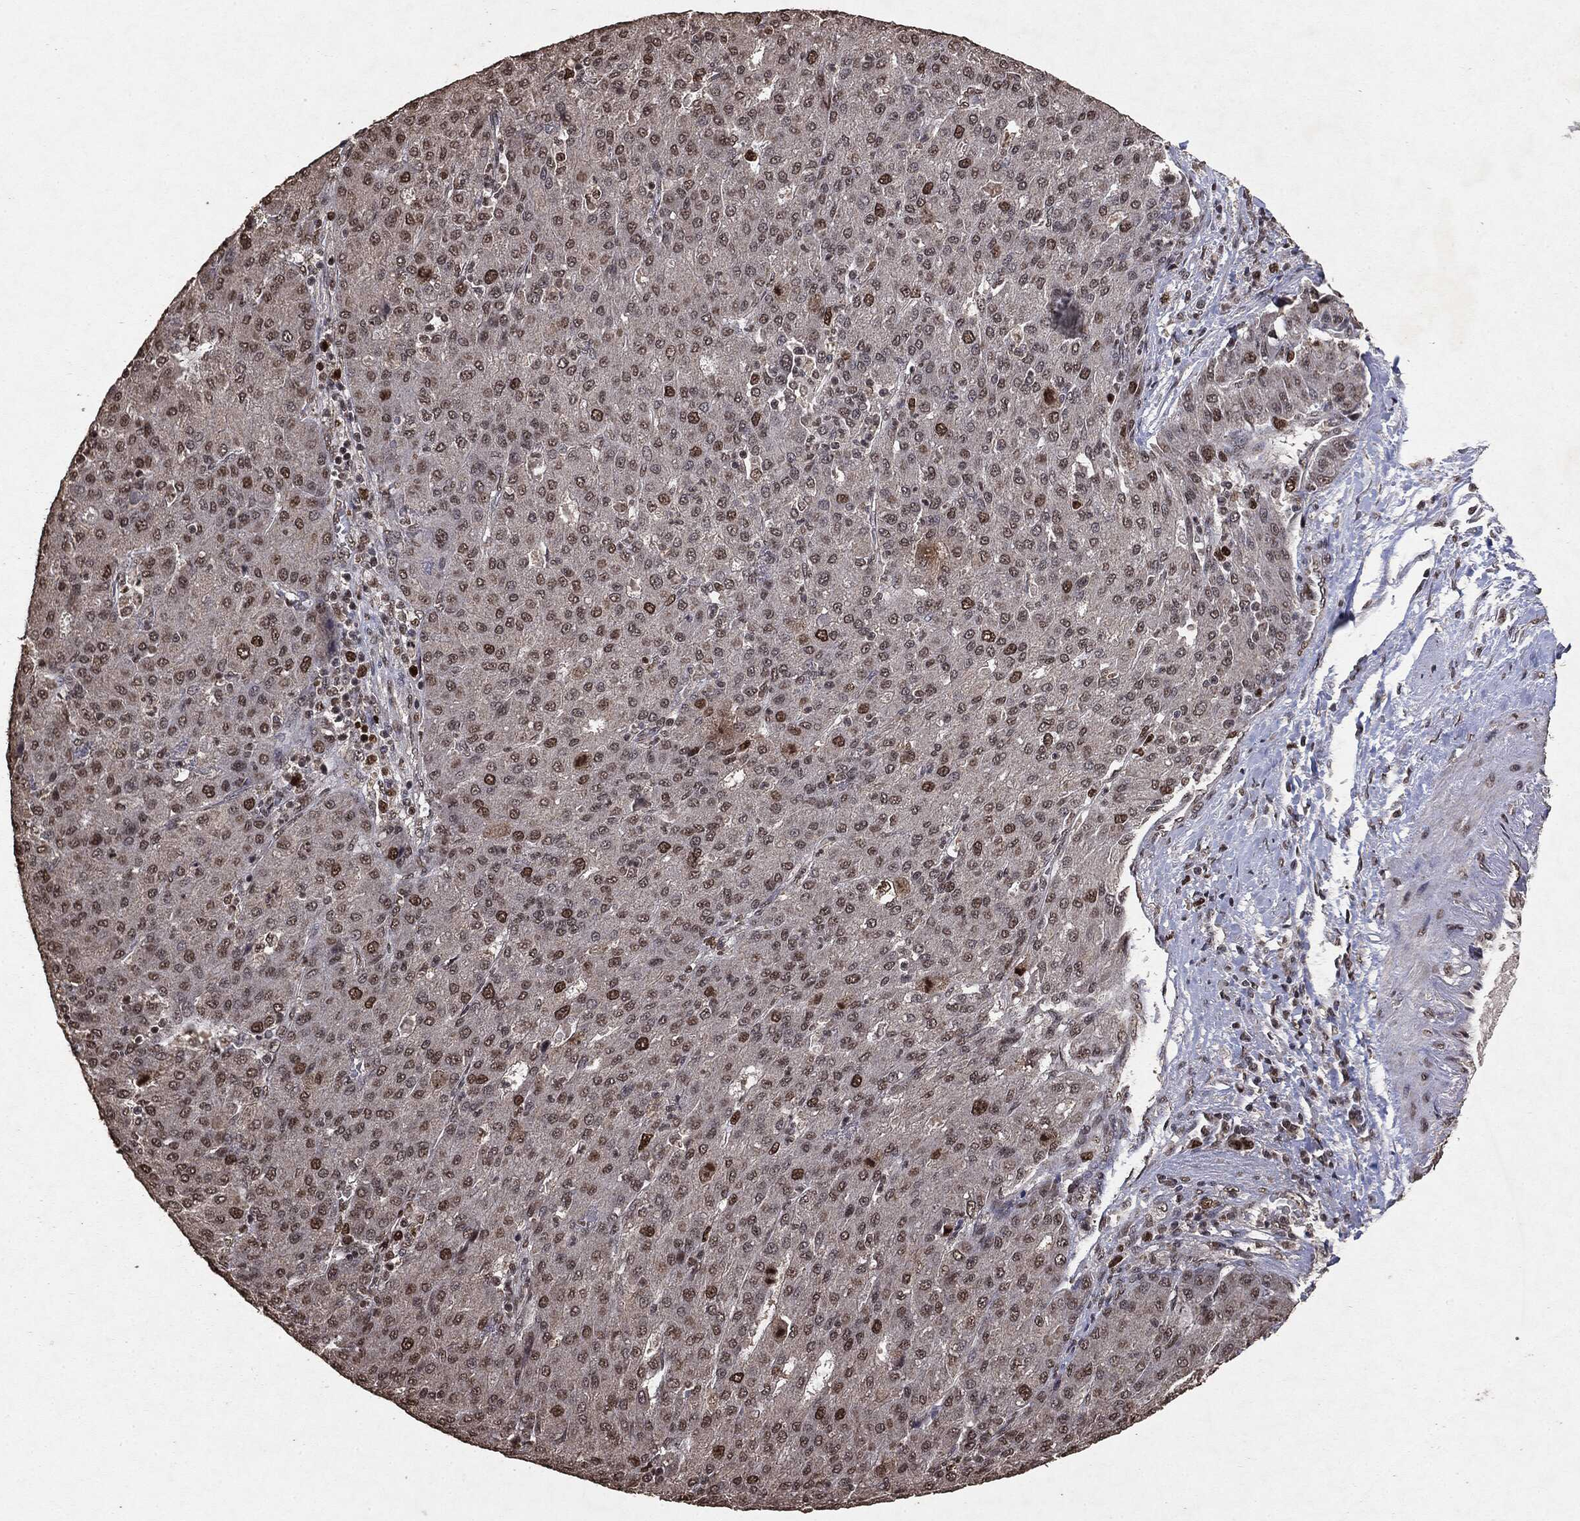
{"staining": {"intensity": "moderate", "quantity": "<25%", "location": "nuclear"}, "tissue": "liver cancer", "cell_type": "Tumor cells", "image_type": "cancer", "snomed": [{"axis": "morphology", "description": "Carcinoma, Hepatocellular, NOS"}, {"axis": "topography", "description": "Liver"}], "caption": "This micrograph demonstrates immunohistochemistry (IHC) staining of liver cancer, with low moderate nuclear staining in about <25% of tumor cells.", "gene": "RAD18", "patient": {"sex": "male", "age": 65}}